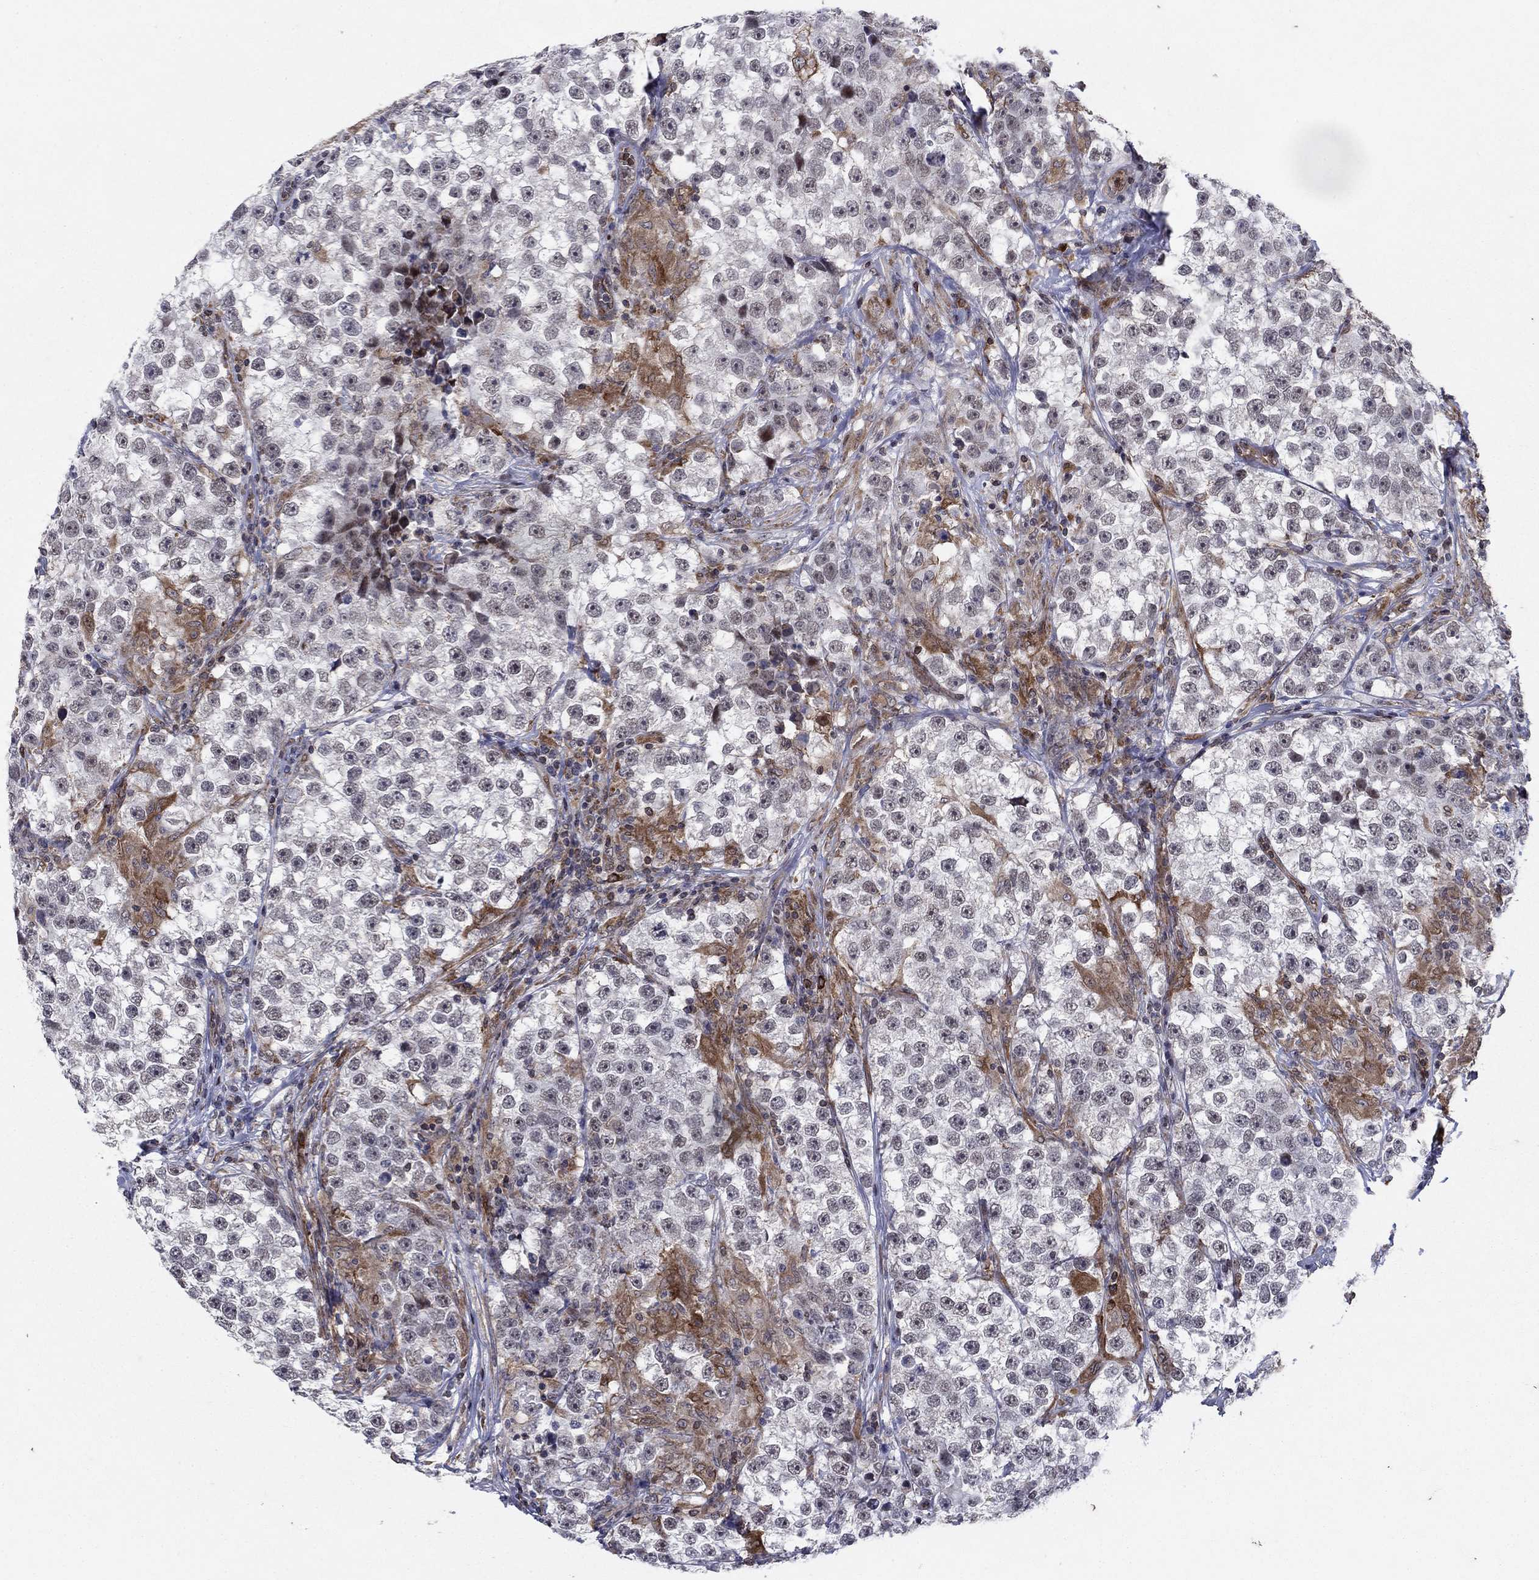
{"staining": {"intensity": "negative", "quantity": "none", "location": "none"}, "tissue": "testis cancer", "cell_type": "Tumor cells", "image_type": "cancer", "snomed": [{"axis": "morphology", "description": "Seminoma, NOS"}, {"axis": "topography", "description": "Testis"}], "caption": "Tumor cells are negative for protein expression in human testis cancer (seminoma).", "gene": "DHRS7", "patient": {"sex": "male", "age": 46}}